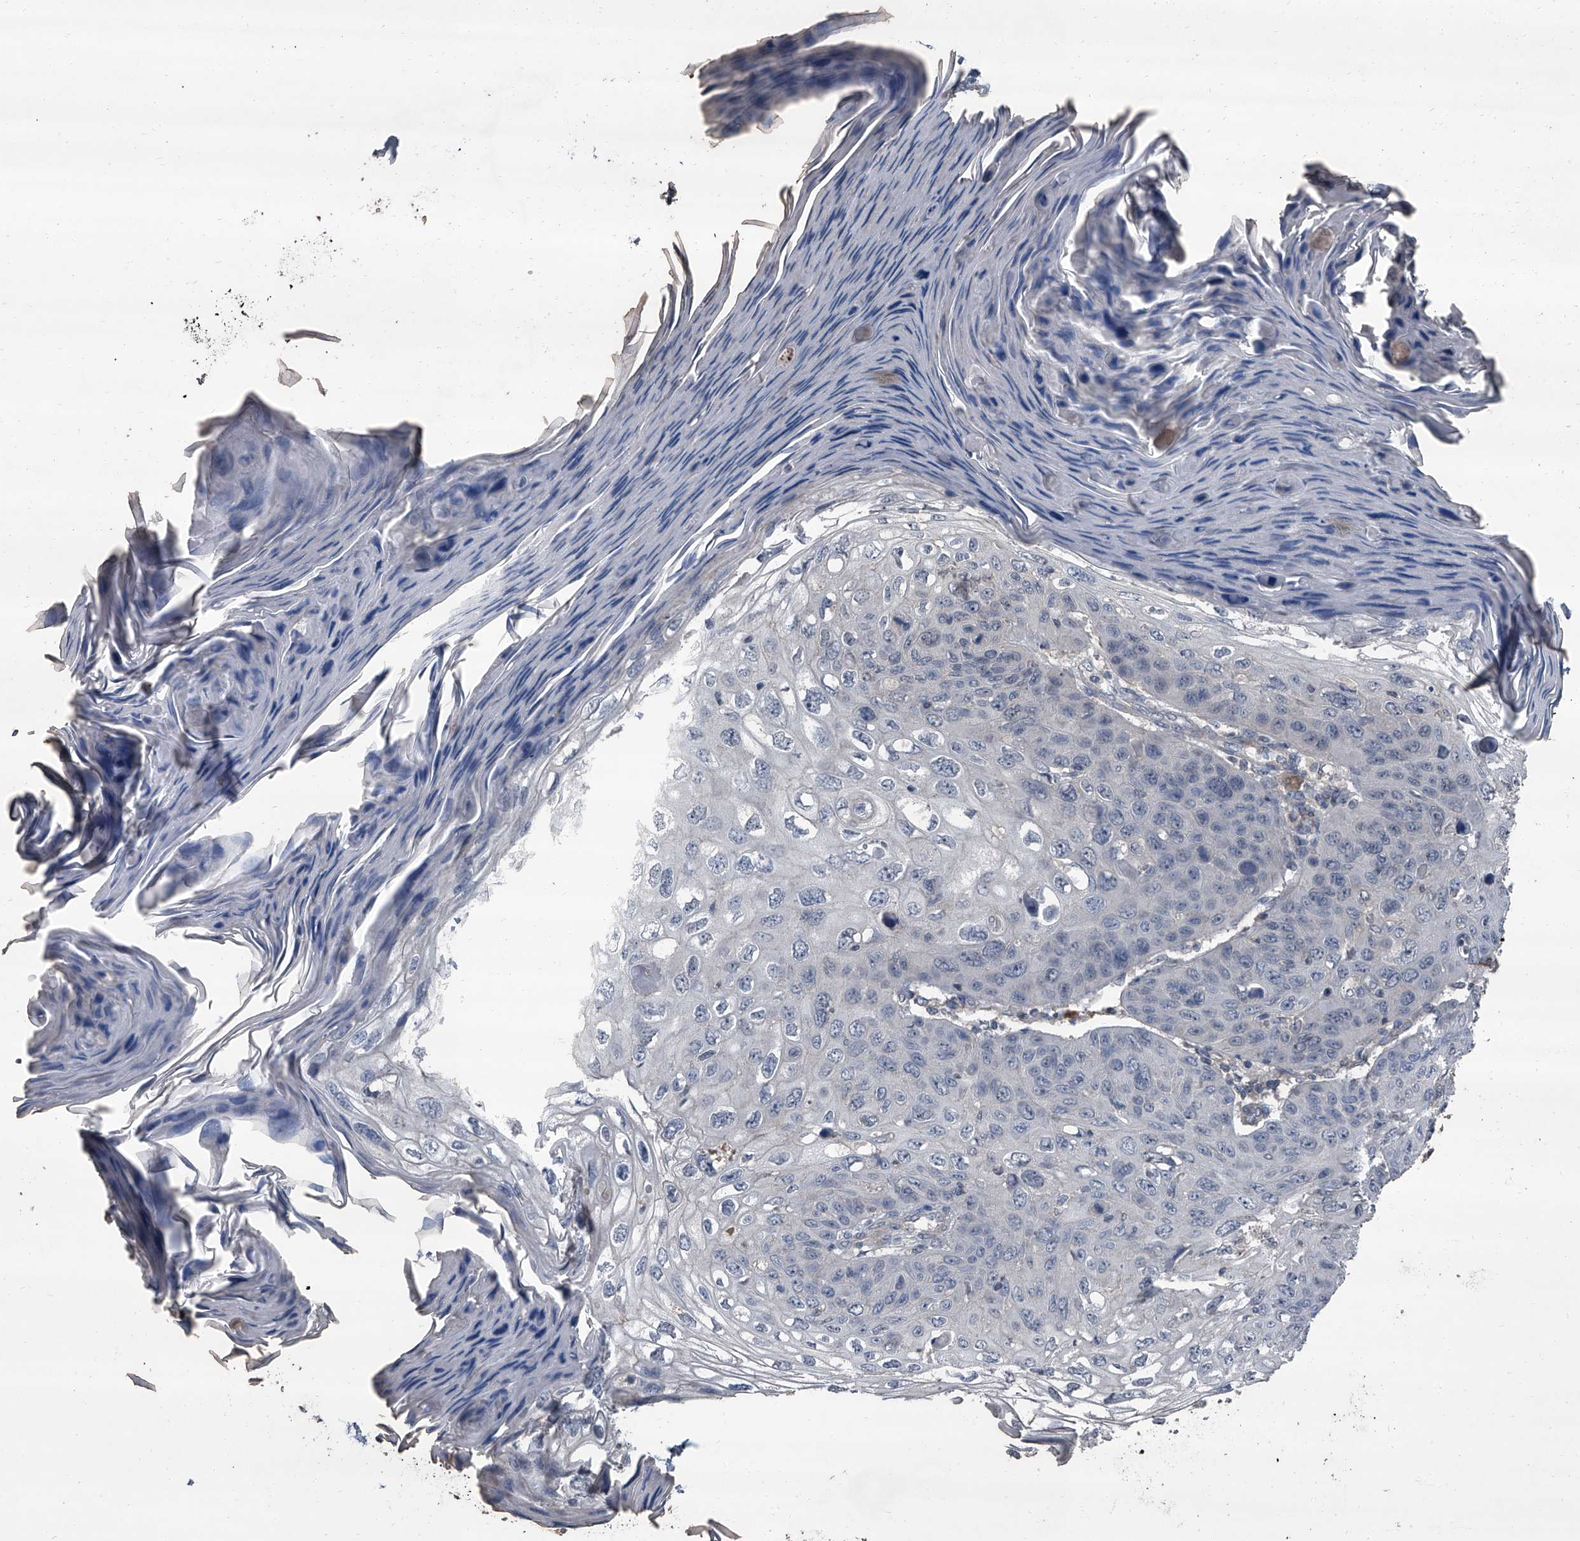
{"staining": {"intensity": "negative", "quantity": "none", "location": "none"}, "tissue": "skin cancer", "cell_type": "Tumor cells", "image_type": "cancer", "snomed": [{"axis": "morphology", "description": "Squamous cell carcinoma, NOS"}, {"axis": "topography", "description": "Skin"}], "caption": "High magnification brightfield microscopy of skin cancer (squamous cell carcinoma) stained with DAB (brown) and counterstained with hematoxylin (blue): tumor cells show no significant positivity.", "gene": "OARD1", "patient": {"sex": "female", "age": 90}}